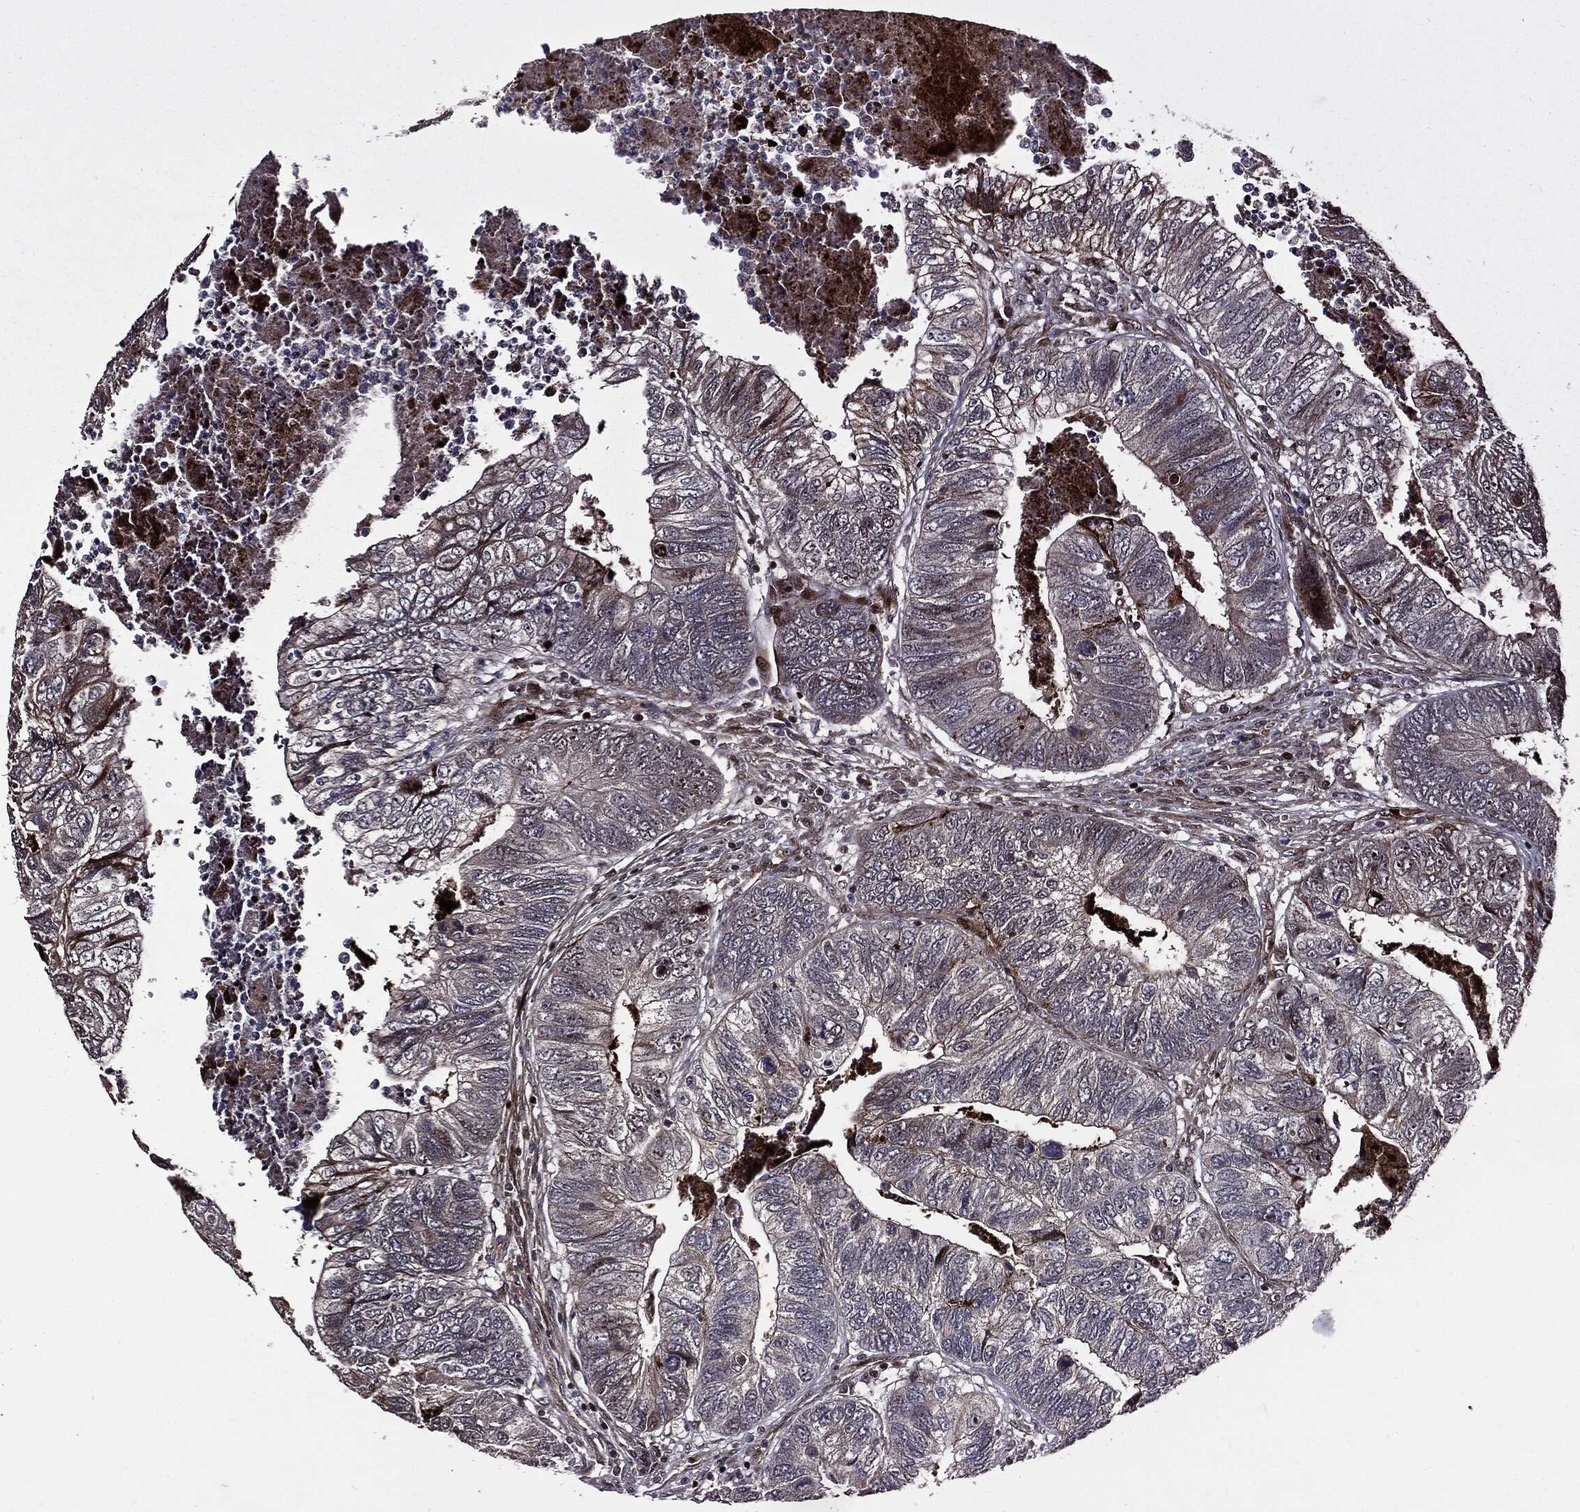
{"staining": {"intensity": "negative", "quantity": "none", "location": "none"}, "tissue": "colorectal cancer", "cell_type": "Tumor cells", "image_type": "cancer", "snomed": [{"axis": "morphology", "description": "Adenocarcinoma, NOS"}, {"axis": "topography", "description": "Colon"}], "caption": "Protein analysis of colorectal cancer (adenocarcinoma) exhibits no significant positivity in tumor cells. The staining was performed using DAB to visualize the protein expression in brown, while the nuclei were stained in blue with hematoxylin (Magnification: 20x).", "gene": "SMAD4", "patient": {"sex": "female", "age": 67}}